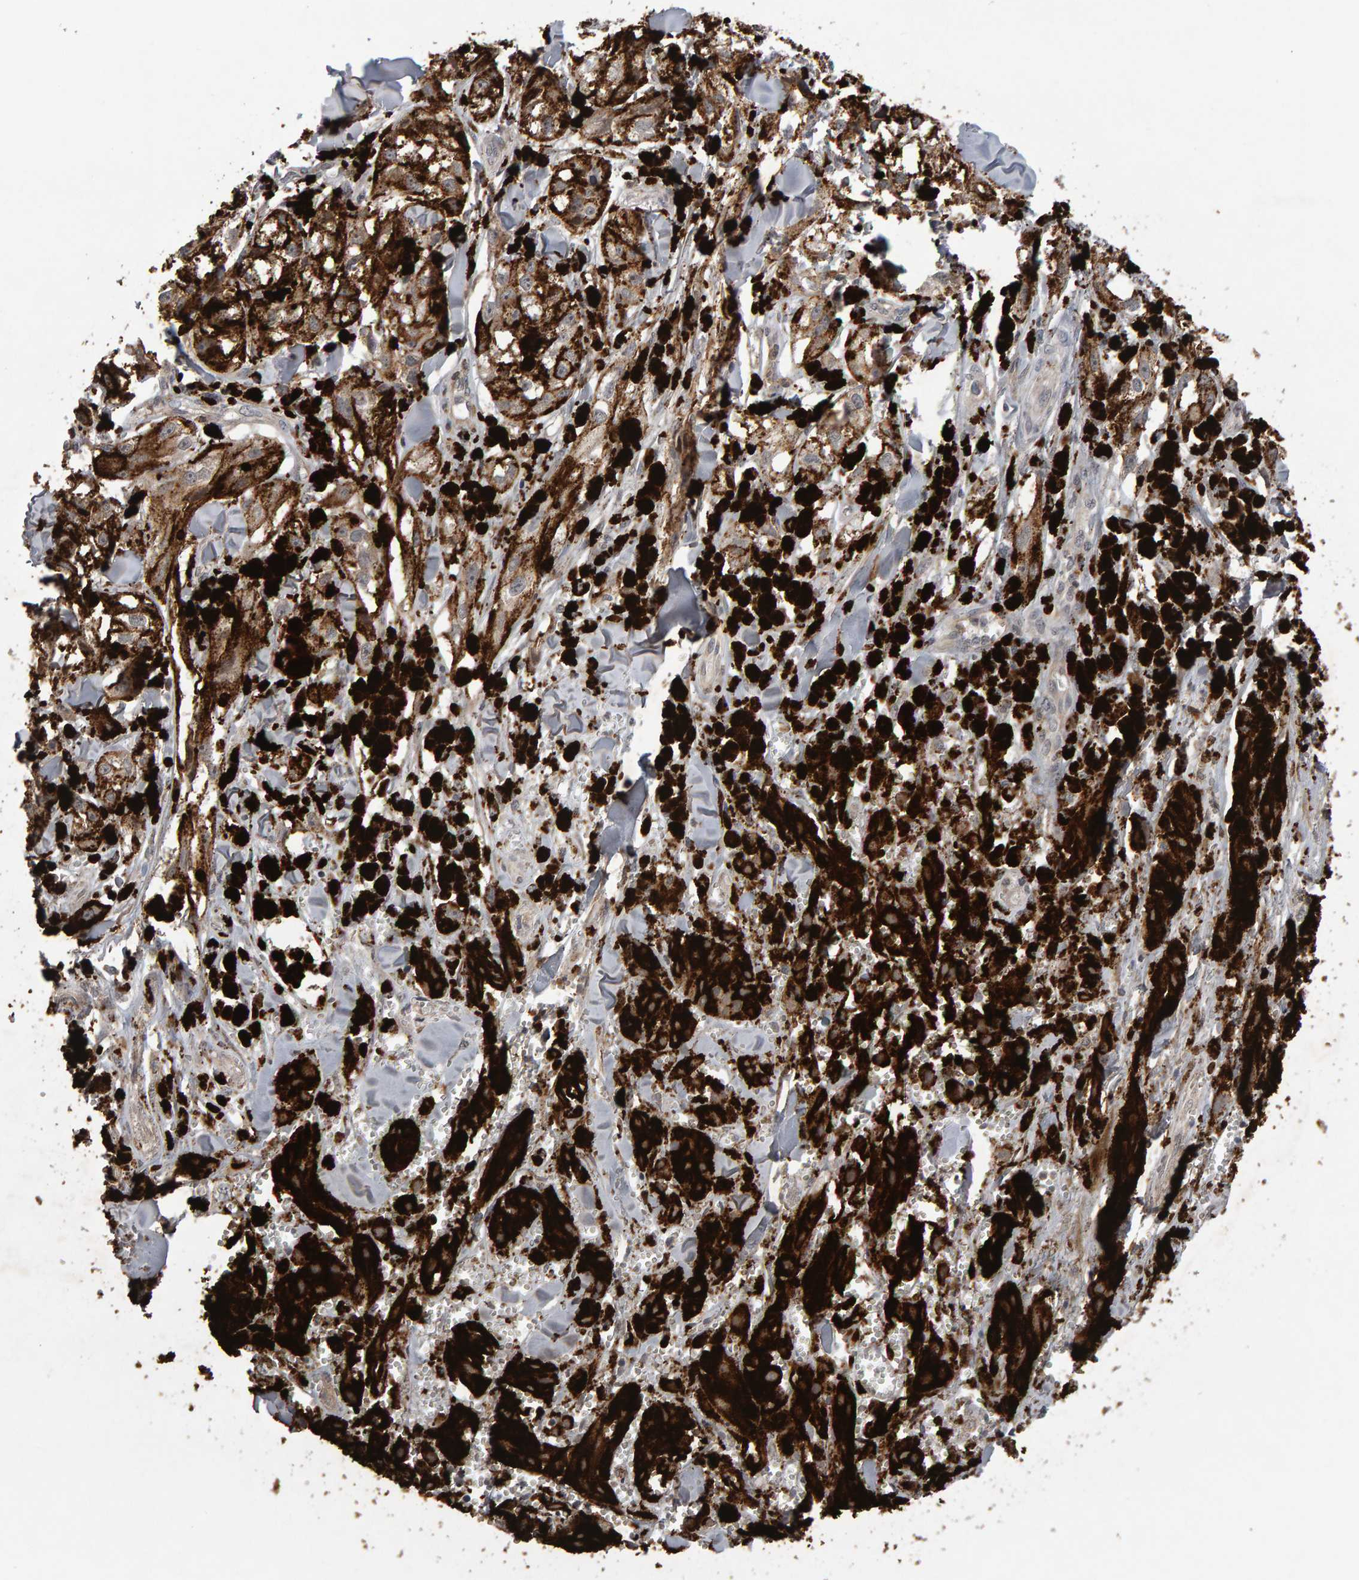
{"staining": {"intensity": "weak", "quantity": ">75%", "location": "cytoplasmic/membranous"}, "tissue": "melanoma", "cell_type": "Tumor cells", "image_type": "cancer", "snomed": [{"axis": "morphology", "description": "Malignant melanoma, NOS"}, {"axis": "topography", "description": "Skin"}], "caption": "Immunohistochemistry histopathology image of human malignant melanoma stained for a protein (brown), which shows low levels of weak cytoplasmic/membranous positivity in about >75% of tumor cells.", "gene": "COASY", "patient": {"sex": "male", "age": 88}}